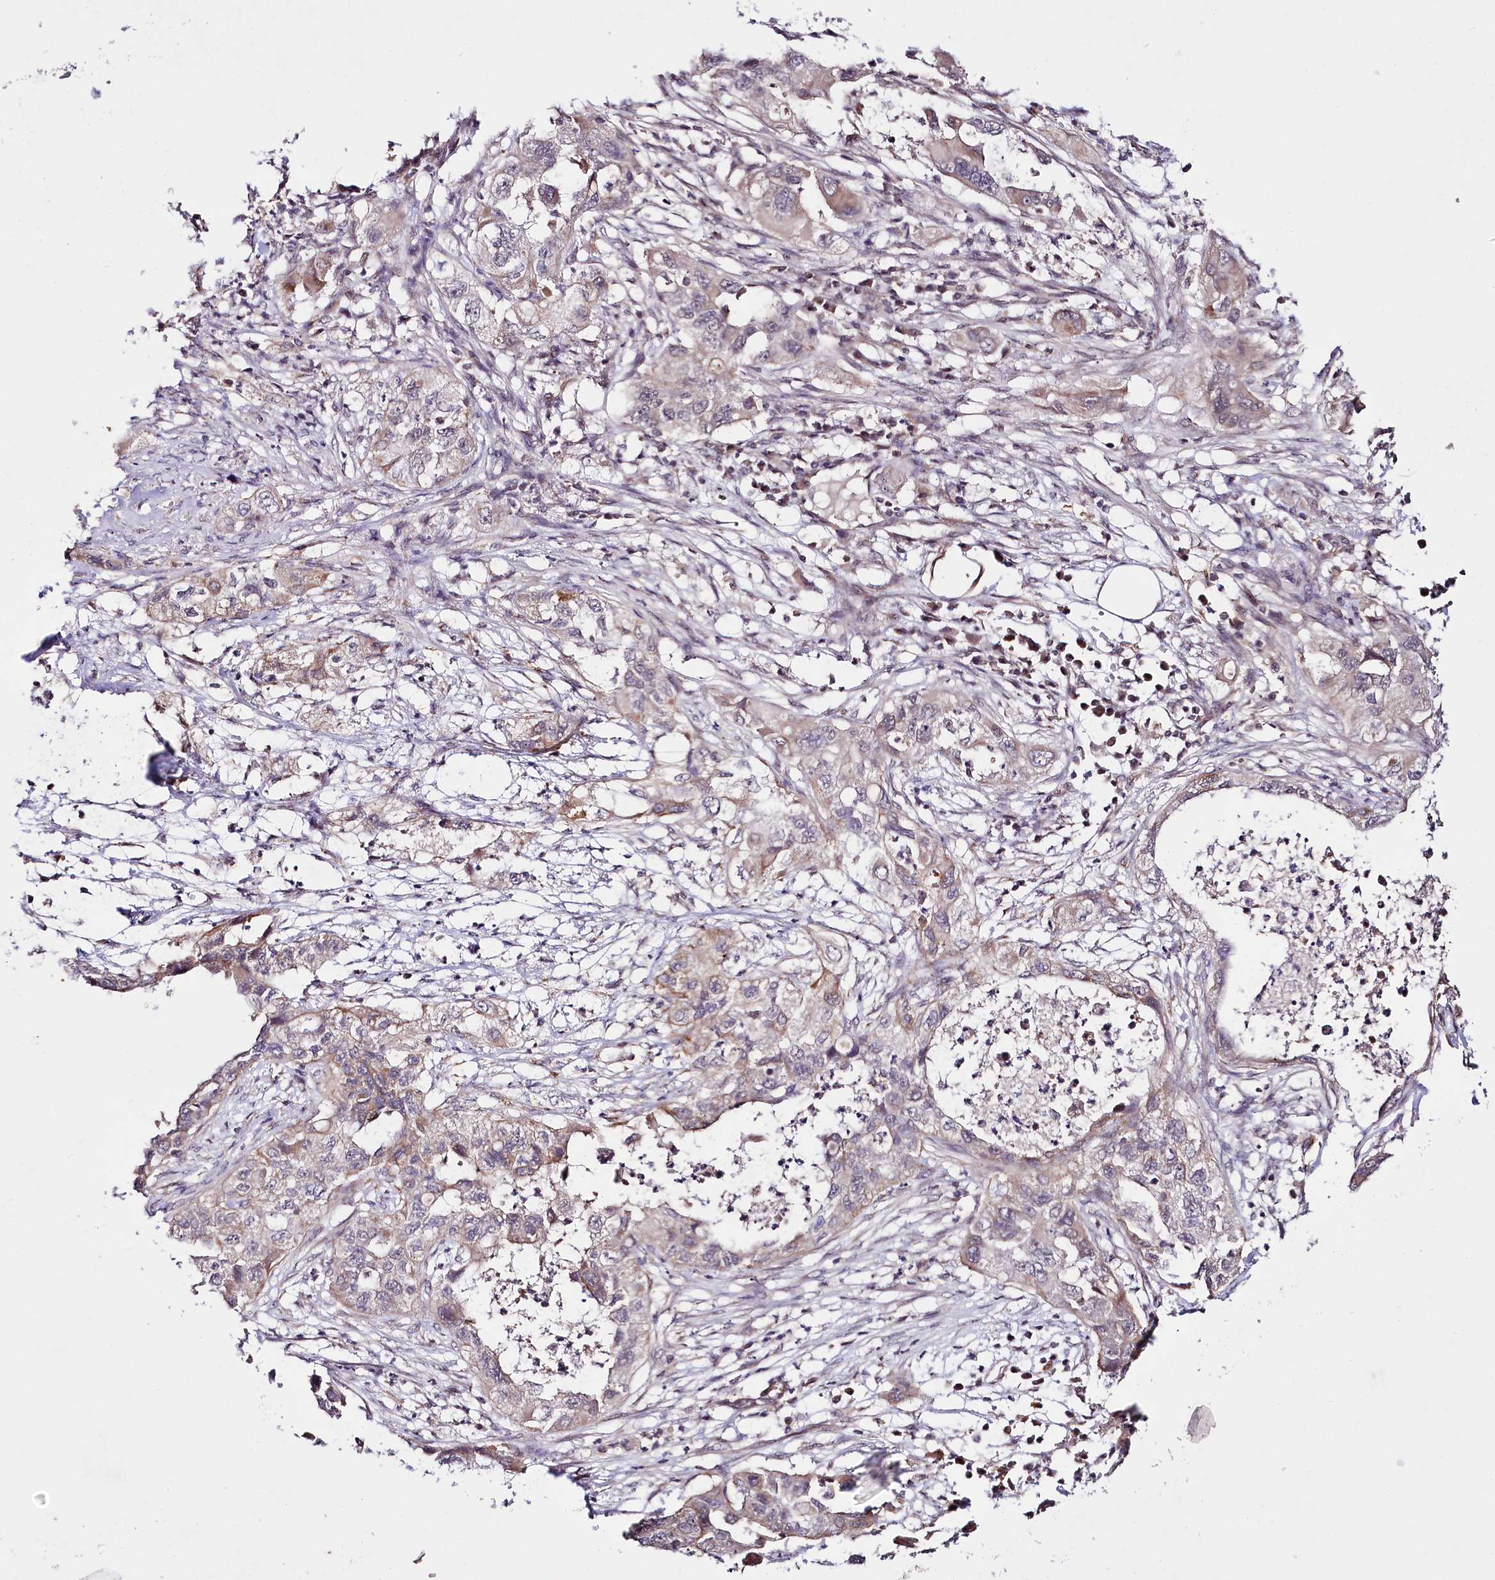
{"staining": {"intensity": "weak", "quantity": "<25%", "location": "cytoplasmic/membranous"}, "tissue": "pancreatic cancer", "cell_type": "Tumor cells", "image_type": "cancer", "snomed": [{"axis": "morphology", "description": "Adenocarcinoma, NOS"}, {"axis": "topography", "description": "Pancreas"}], "caption": "IHC photomicrograph of human pancreatic cancer stained for a protein (brown), which shows no expression in tumor cells.", "gene": "TAFAZZIN", "patient": {"sex": "female", "age": 78}}